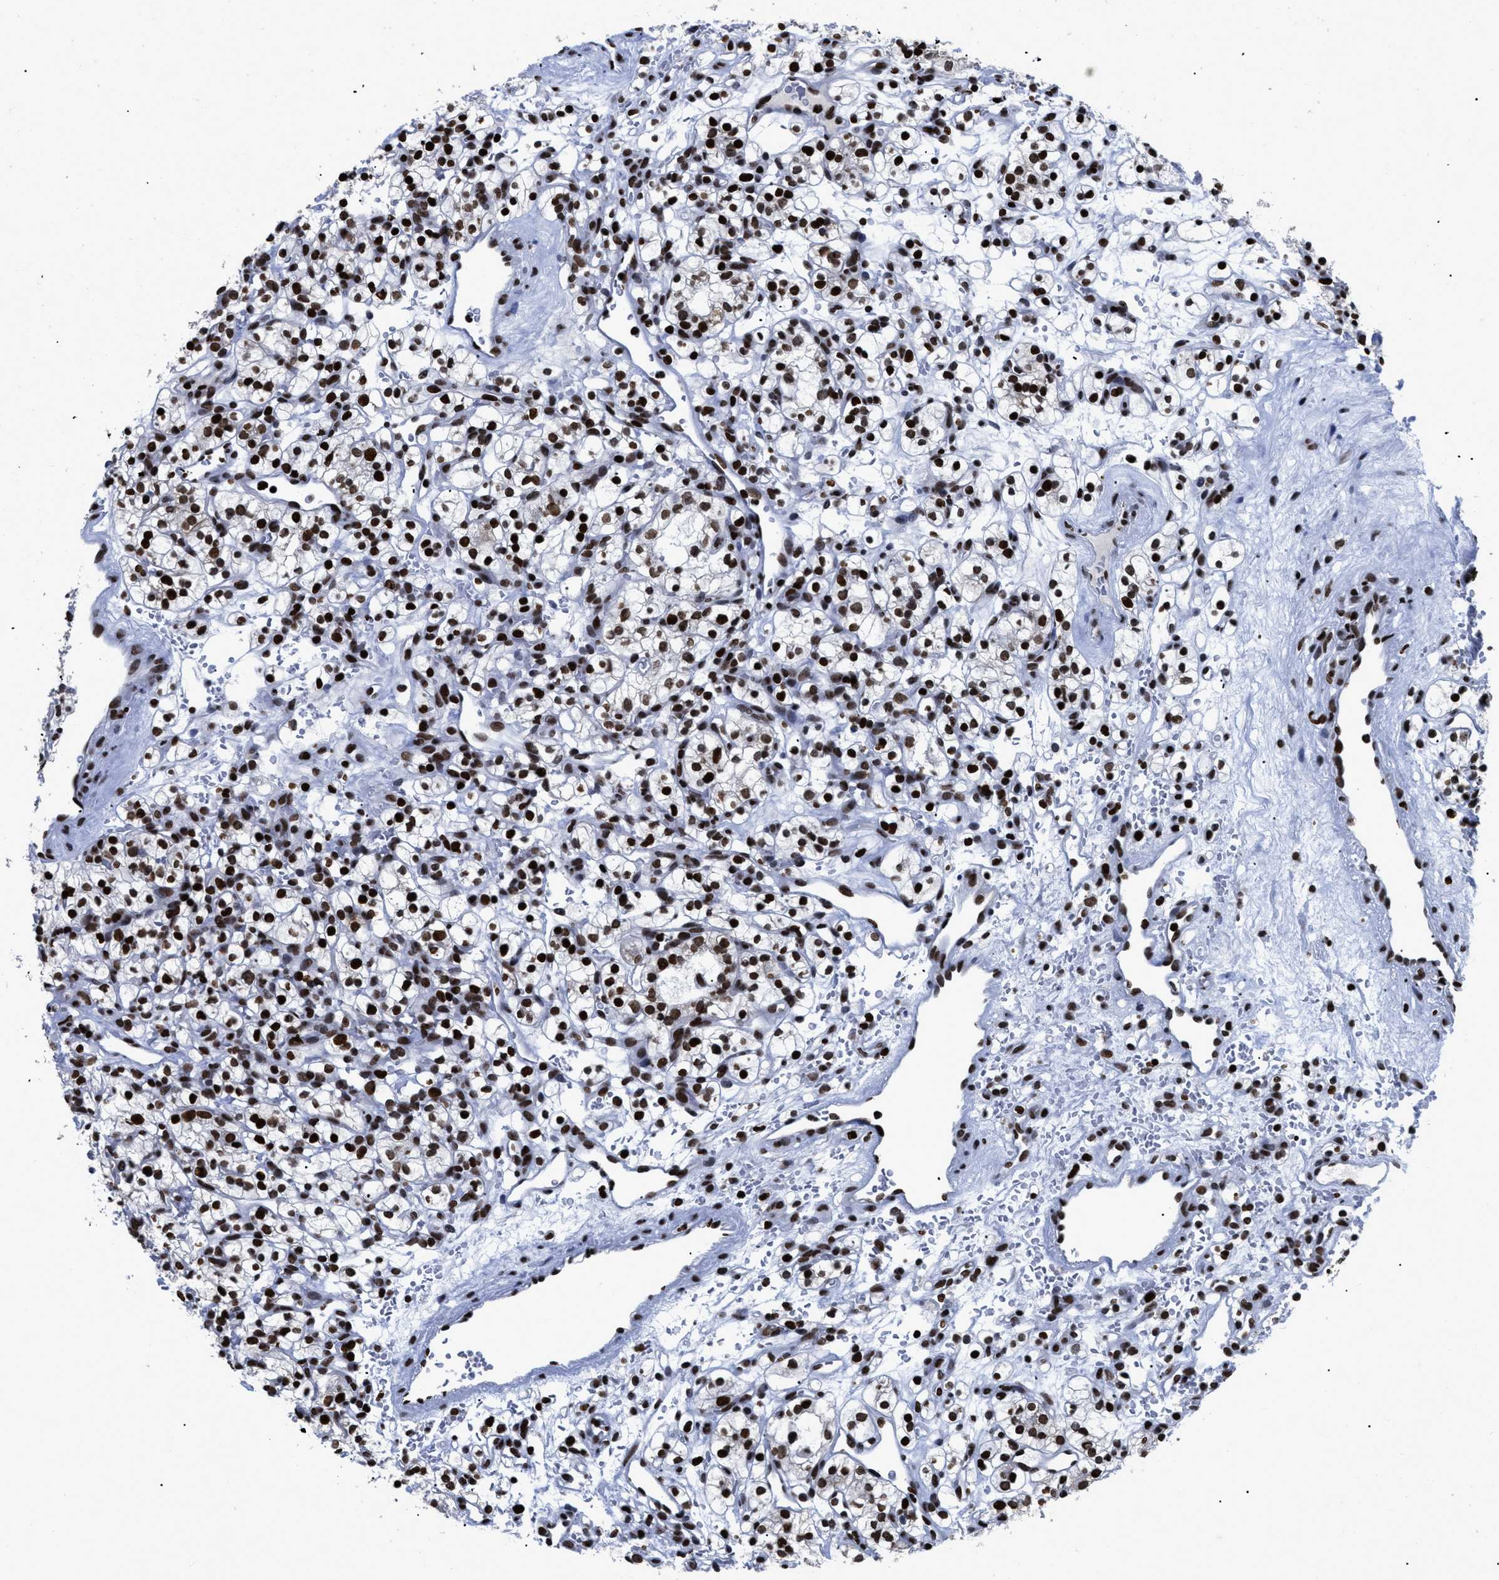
{"staining": {"intensity": "strong", "quantity": "25%-75%", "location": "nuclear"}, "tissue": "renal cancer", "cell_type": "Tumor cells", "image_type": "cancer", "snomed": [{"axis": "morphology", "description": "Adenocarcinoma, NOS"}, {"axis": "topography", "description": "Kidney"}], "caption": "Protein expression by immunohistochemistry (IHC) displays strong nuclear positivity in about 25%-75% of tumor cells in renal cancer (adenocarcinoma).", "gene": "CALHM3", "patient": {"sex": "female", "age": 57}}